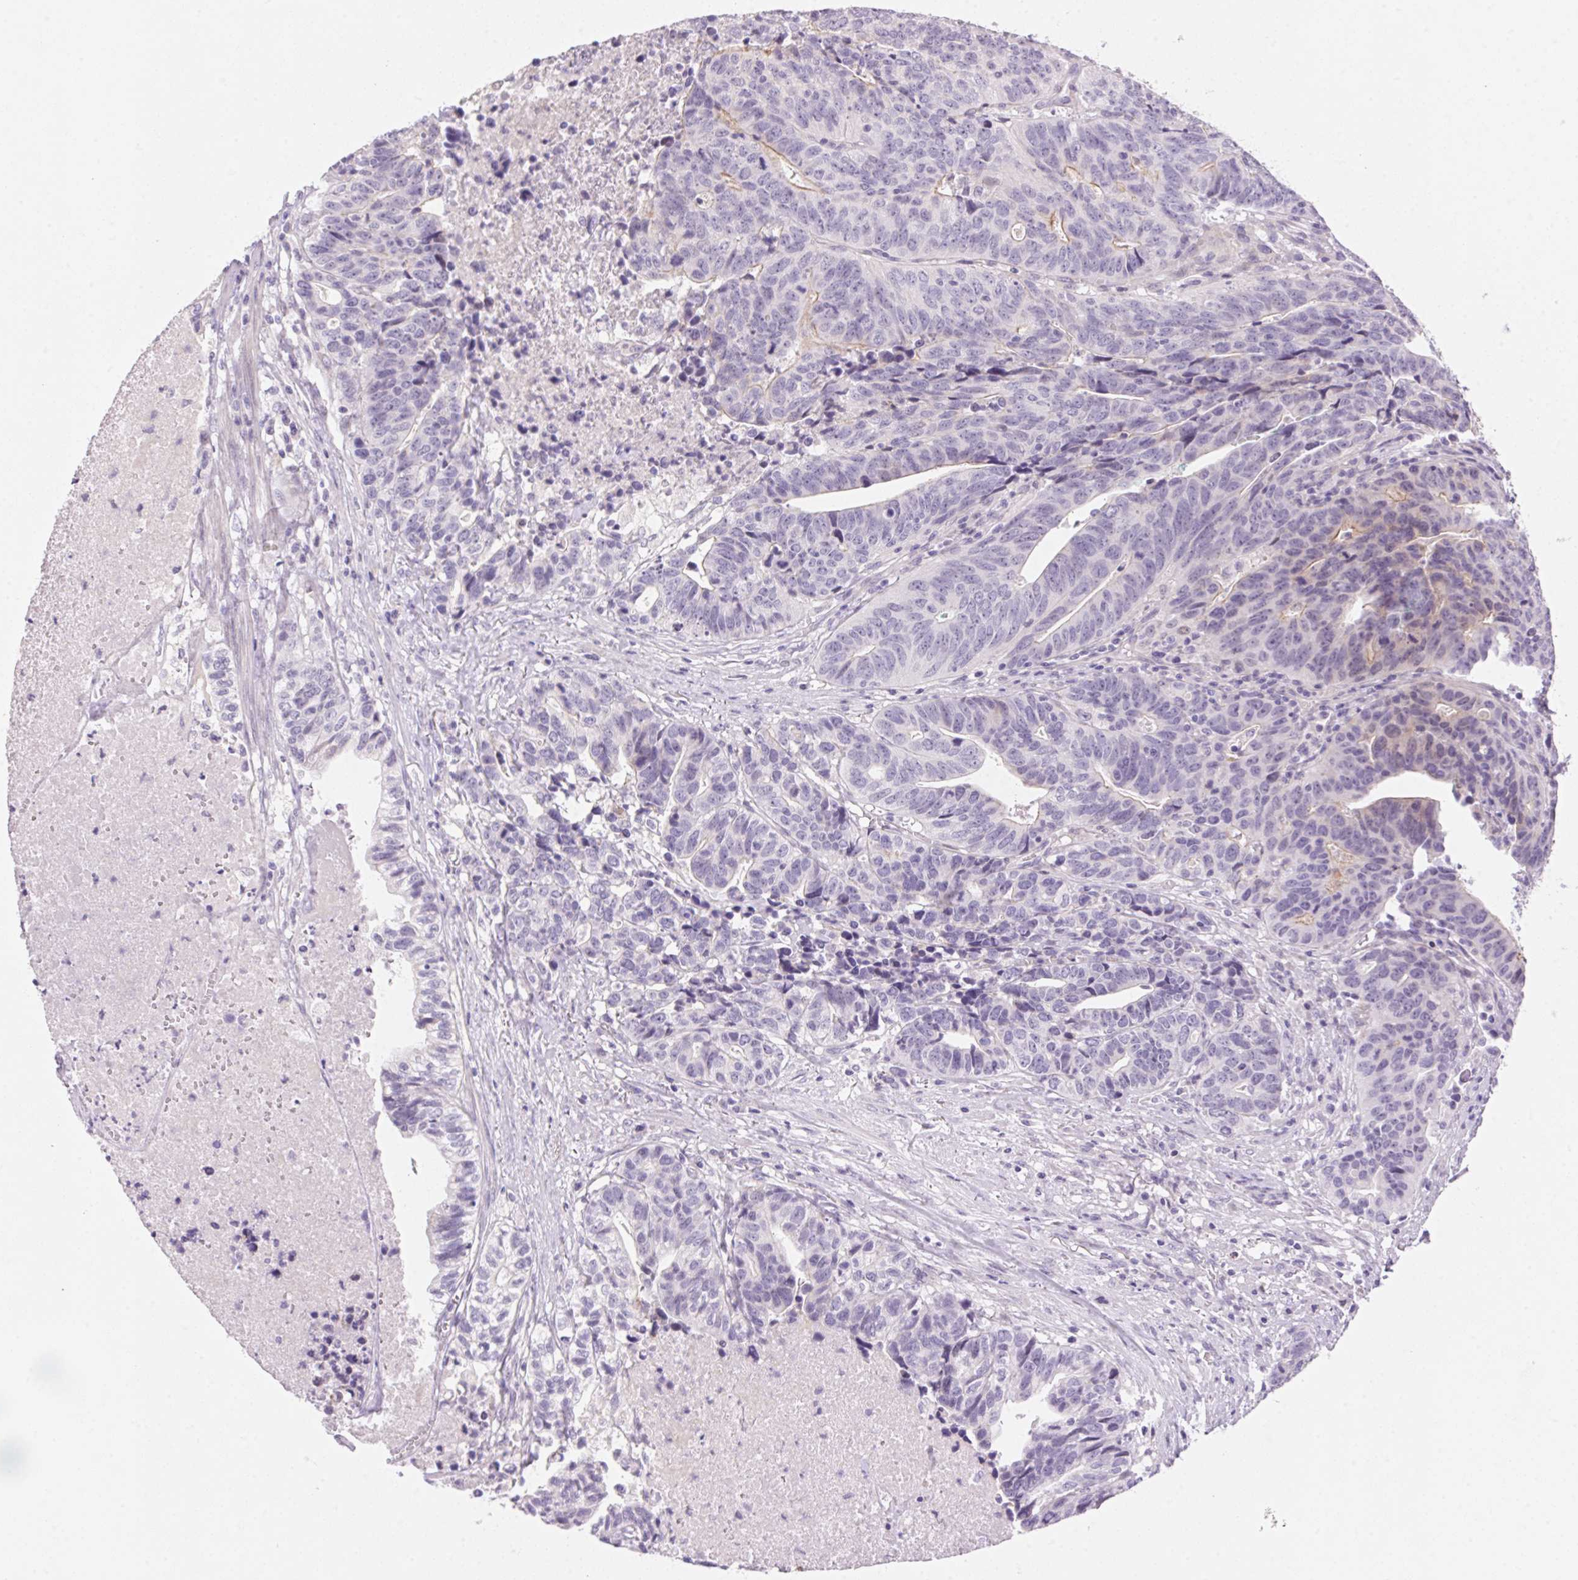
{"staining": {"intensity": "negative", "quantity": "none", "location": "none"}, "tissue": "stomach cancer", "cell_type": "Tumor cells", "image_type": "cancer", "snomed": [{"axis": "morphology", "description": "Adenocarcinoma, NOS"}, {"axis": "topography", "description": "Stomach, upper"}], "caption": "Stomach cancer (adenocarcinoma) was stained to show a protein in brown. There is no significant expression in tumor cells. The staining was performed using DAB (3,3'-diaminobenzidine) to visualize the protein expression in brown, while the nuclei were stained in blue with hematoxylin (Magnification: 20x).", "gene": "TEKT1", "patient": {"sex": "female", "age": 67}}